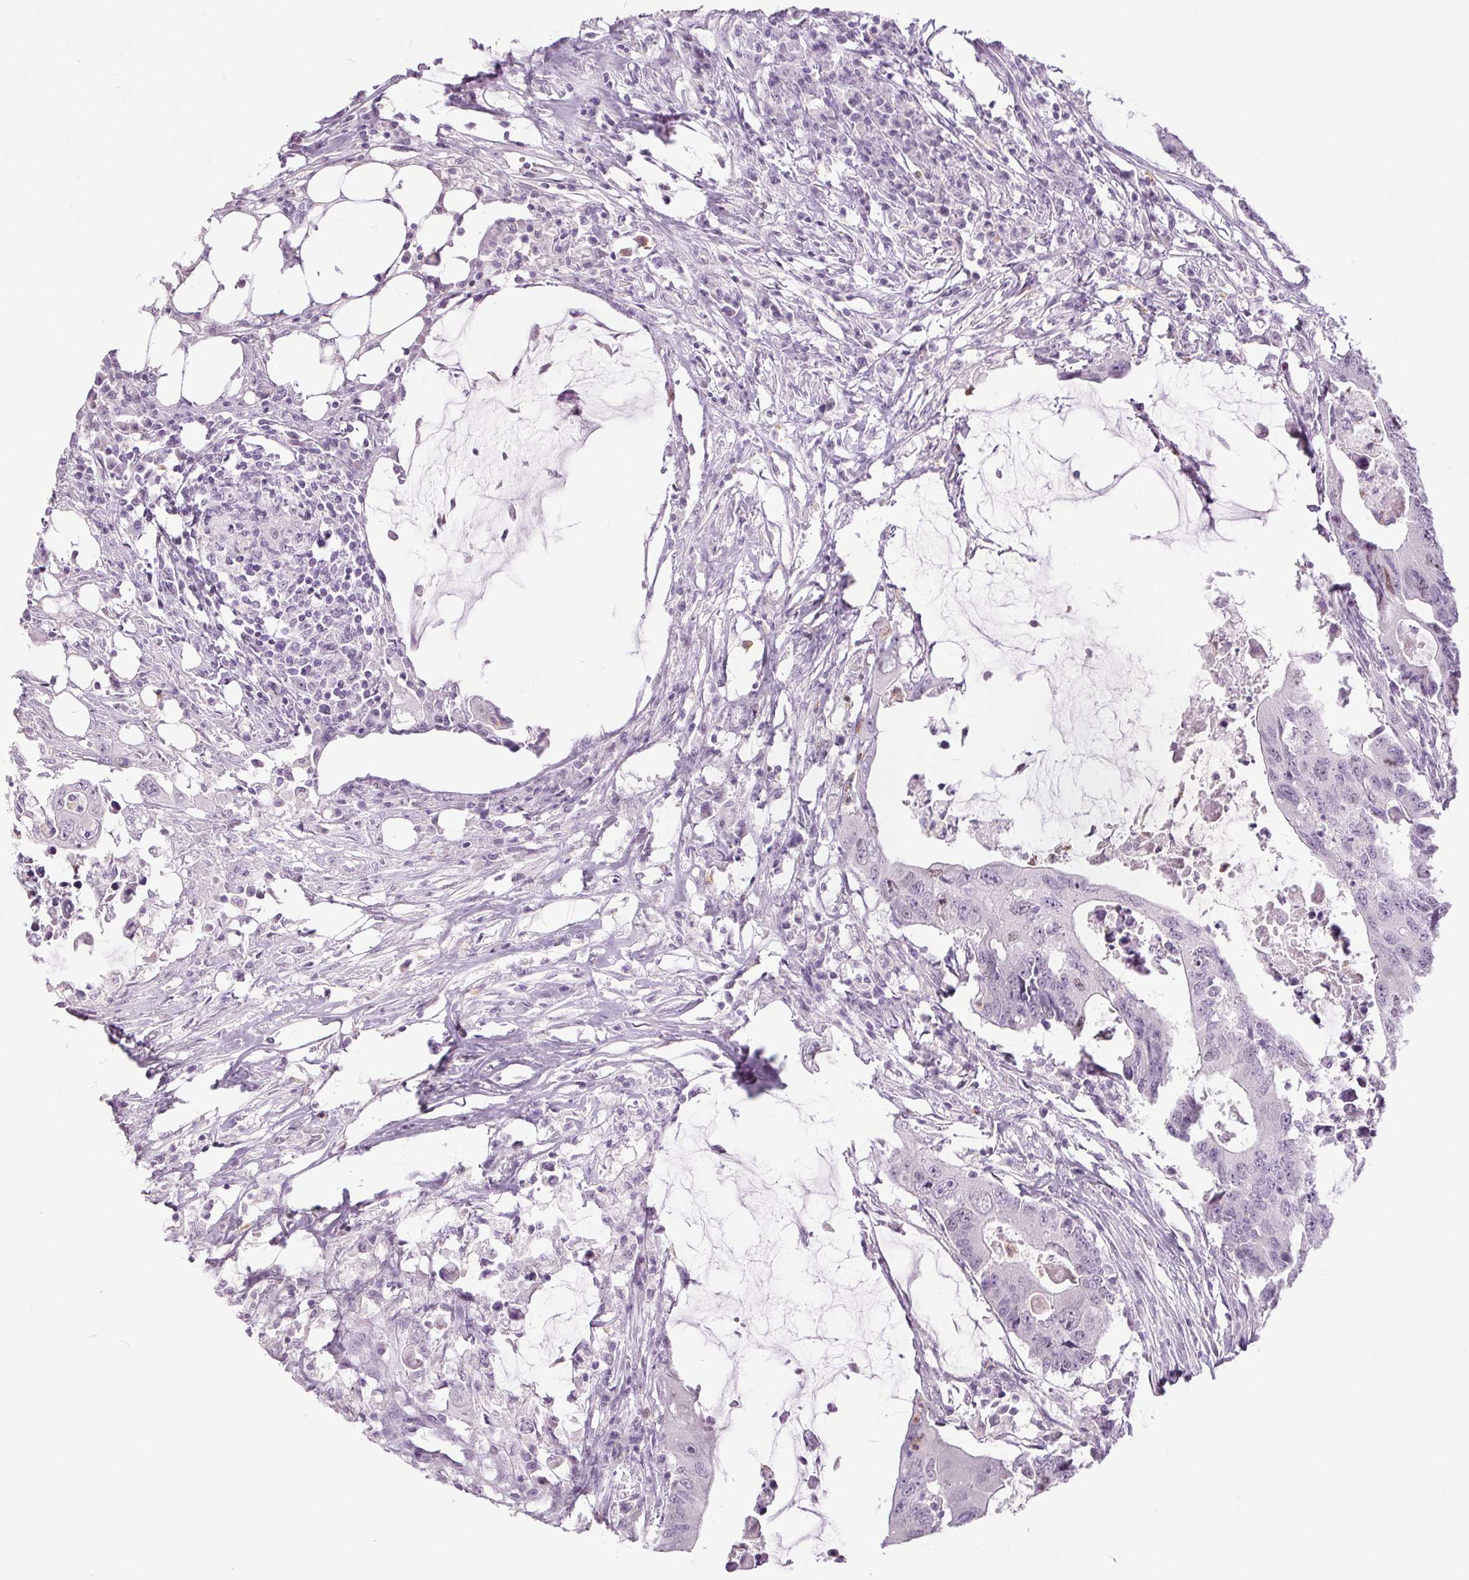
{"staining": {"intensity": "moderate", "quantity": "<25%", "location": "nuclear"}, "tissue": "colorectal cancer", "cell_type": "Tumor cells", "image_type": "cancer", "snomed": [{"axis": "morphology", "description": "Adenocarcinoma, NOS"}, {"axis": "topography", "description": "Colon"}], "caption": "Protein expression analysis of human adenocarcinoma (colorectal) reveals moderate nuclear staining in about <25% of tumor cells.", "gene": "SMIM6", "patient": {"sex": "male", "age": 71}}